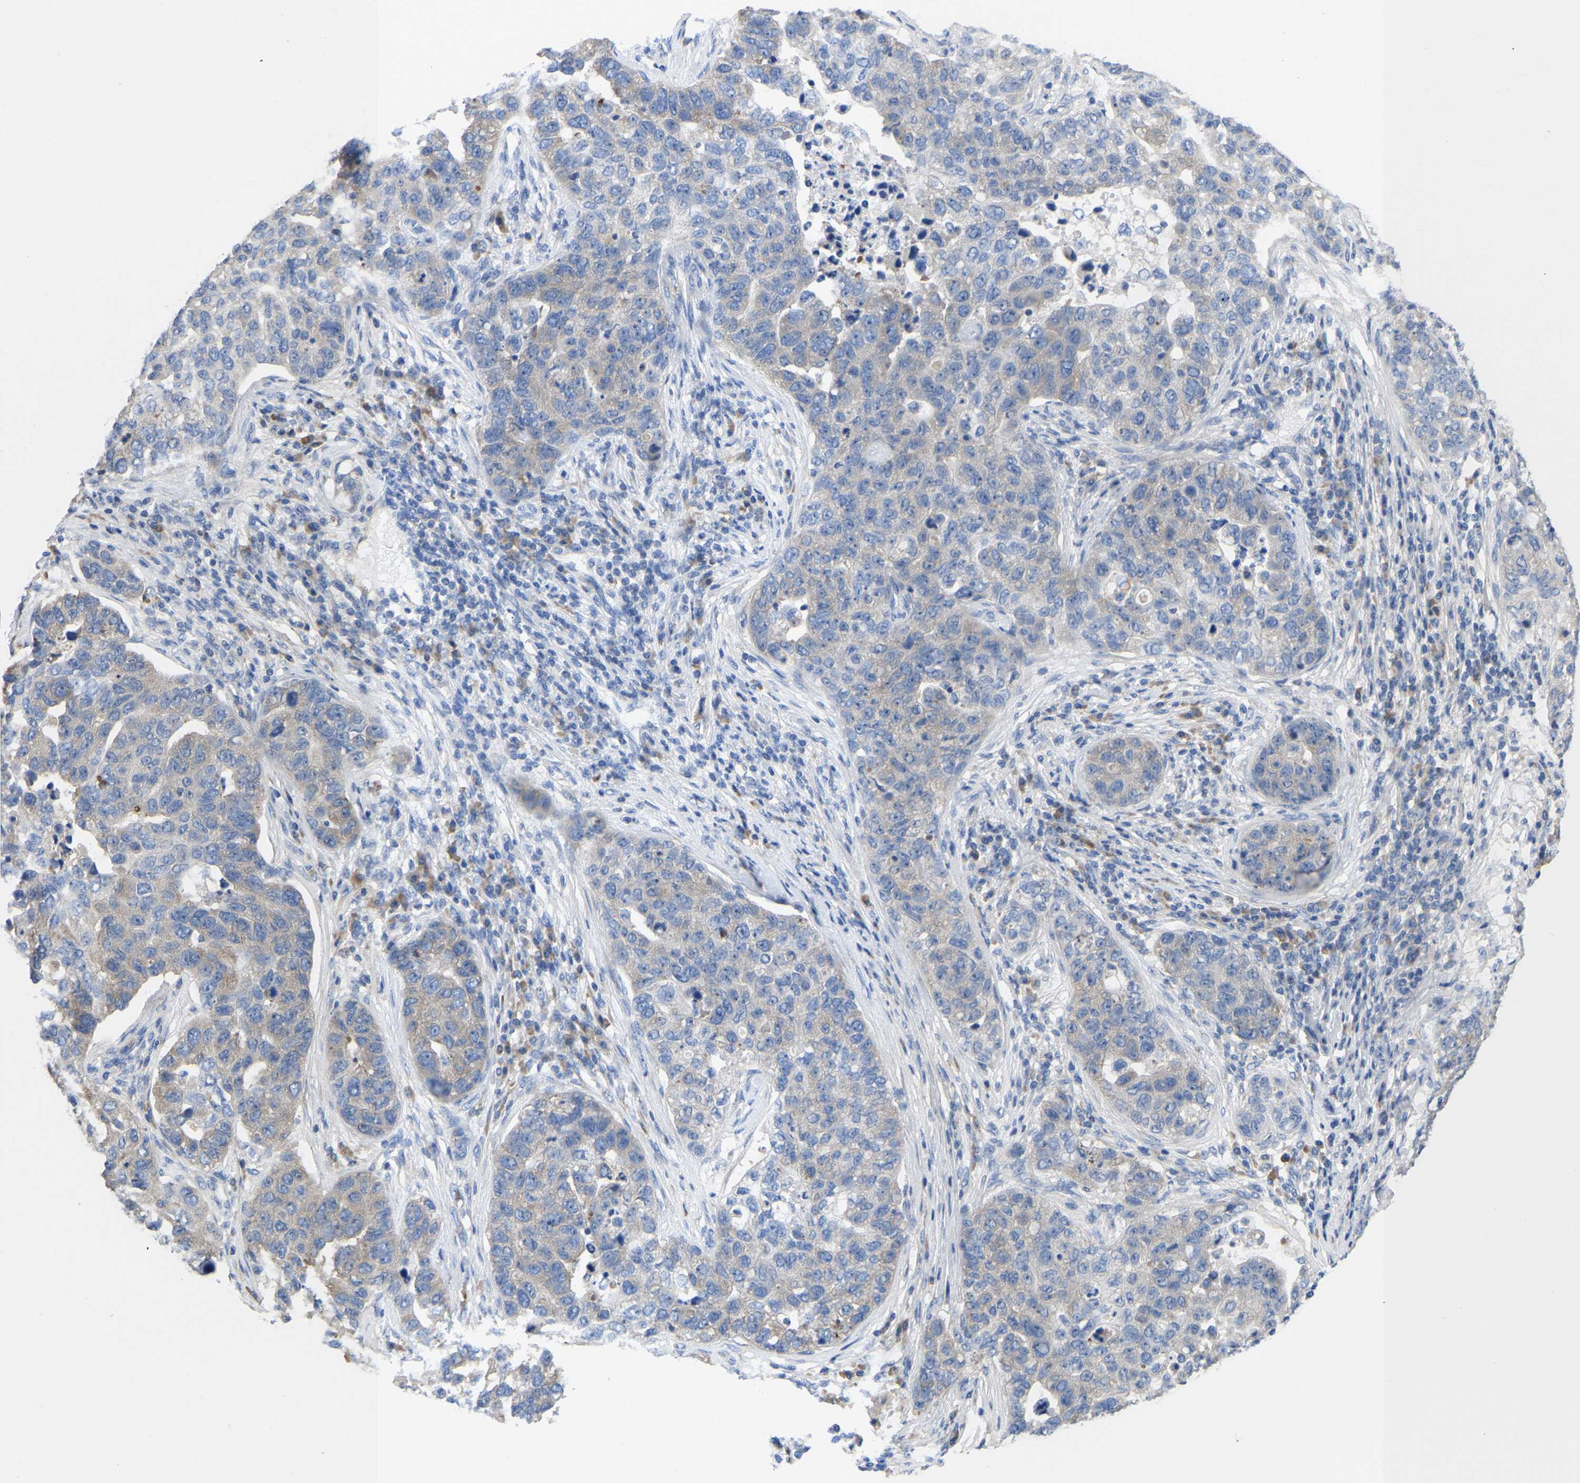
{"staining": {"intensity": "weak", "quantity": "25%-75%", "location": "cytoplasmic/membranous"}, "tissue": "pancreatic cancer", "cell_type": "Tumor cells", "image_type": "cancer", "snomed": [{"axis": "morphology", "description": "Adenocarcinoma, NOS"}, {"axis": "topography", "description": "Pancreas"}], "caption": "High-magnification brightfield microscopy of pancreatic cancer (adenocarcinoma) stained with DAB (brown) and counterstained with hematoxylin (blue). tumor cells exhibit weak cytoplasmic/membranous positivity is identified in approximately25%-75% of cells.", "gene": "ABCA10", "patient": {"sex": "female", "age": 61}}